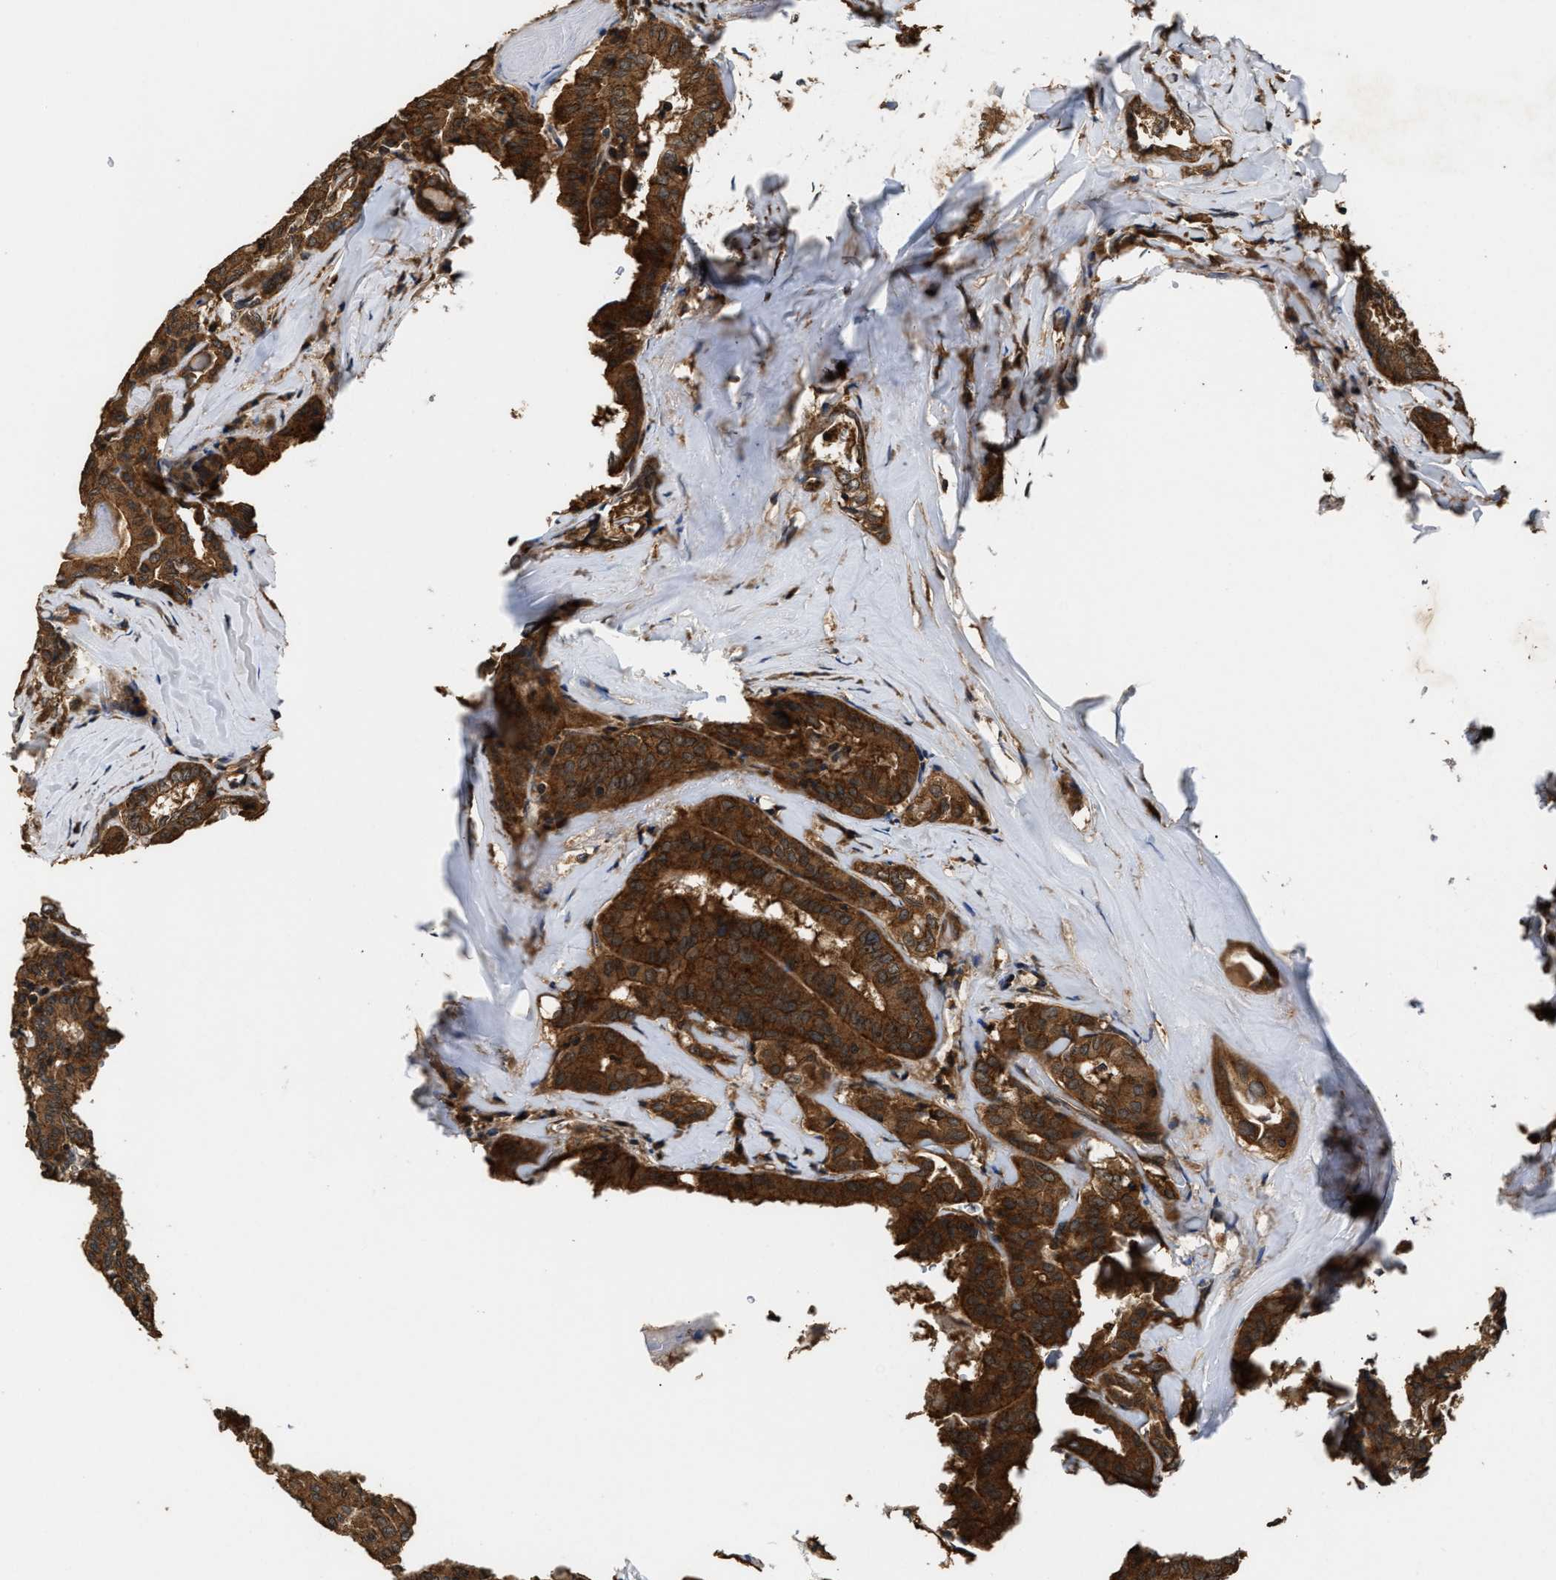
{"staining": {"intensity": "strong", "quantity": ">75%", "location": "cytoplasmic/membranous"}, "tissue": "thyroid cancer", "cell_type": "Tumor cells", "image_type": "cancer", "snomed": [{"axis": "morphology", "description": "Papillary adenocarcinoma, NOS"}, {"axis": "topography", "description": "Thyroid gland"}], "caption": "This image shows thyroid cancer (papillary adenocarcinoma) stained with immunohistochemistry to label a protein in brown. The cytoplasmic/membranous of tumor cells show strong positivity for the protein. Nuclei are counter-stained blue.", "gene": "DNAJC2", "patient": {"sex": "female", "age": 42}}